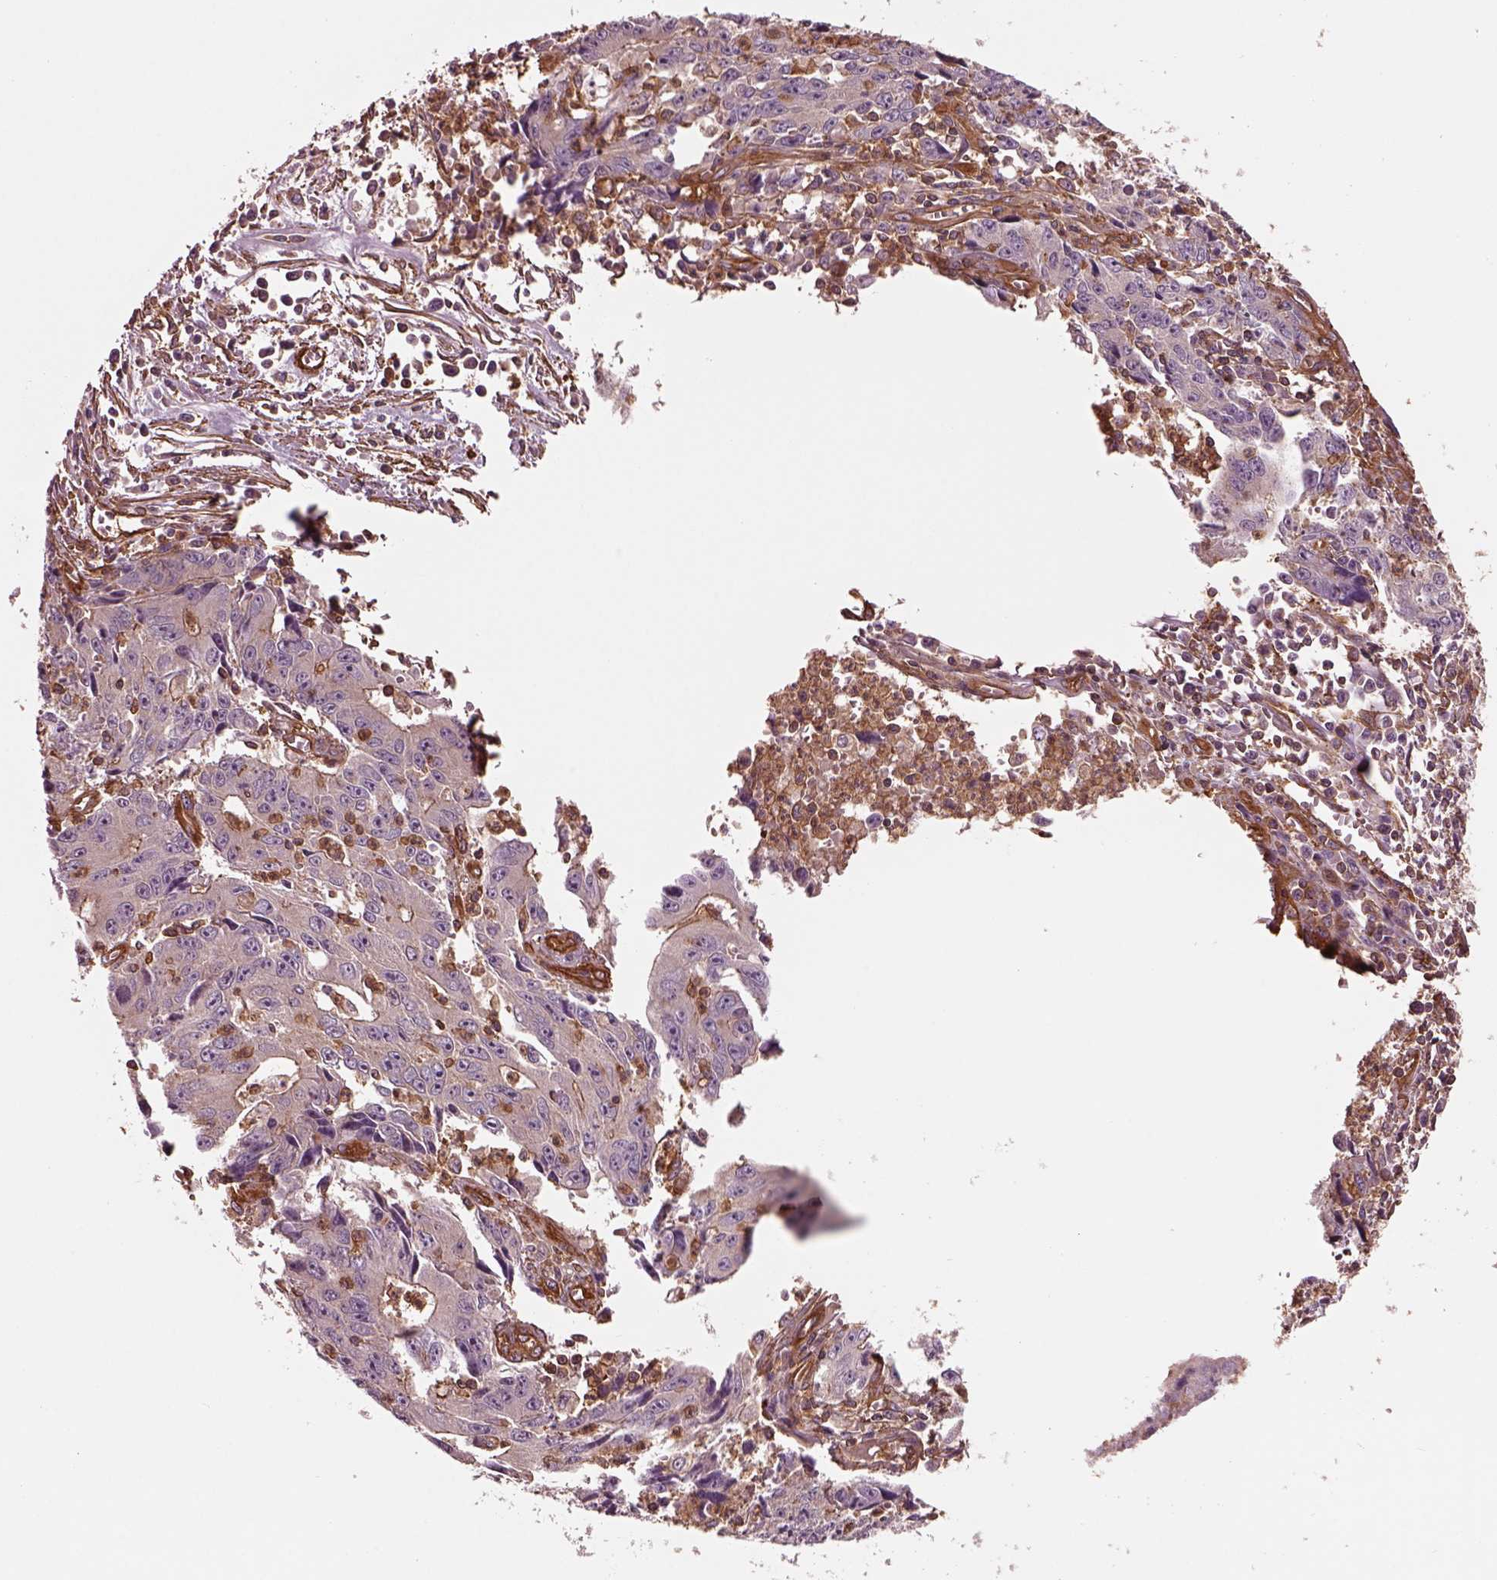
{"staining": {"intensity": "weak", "quantity": "<25%", "location": "cytoplasmic/membranous"}, "tissue": "liver cancer", "cell_type": "Tumor cells", "image_type": "cancer", "snomed": [{"axis": "morphology", "description": "Cholangiocarcinoma"}, {"axis": "topography", "description": "Liver"}], "caption": "Immunohistochemistry (IHC) photomicrograph of liver cholangiocarcinoma stained for a protein (brown), which shows no expression in tumor cells. (Immunohistochemistry (IHC), brightfield microscopy, high magnification).", "gene": "MYL6", "patient": {"sex": "male", "age": 65}}